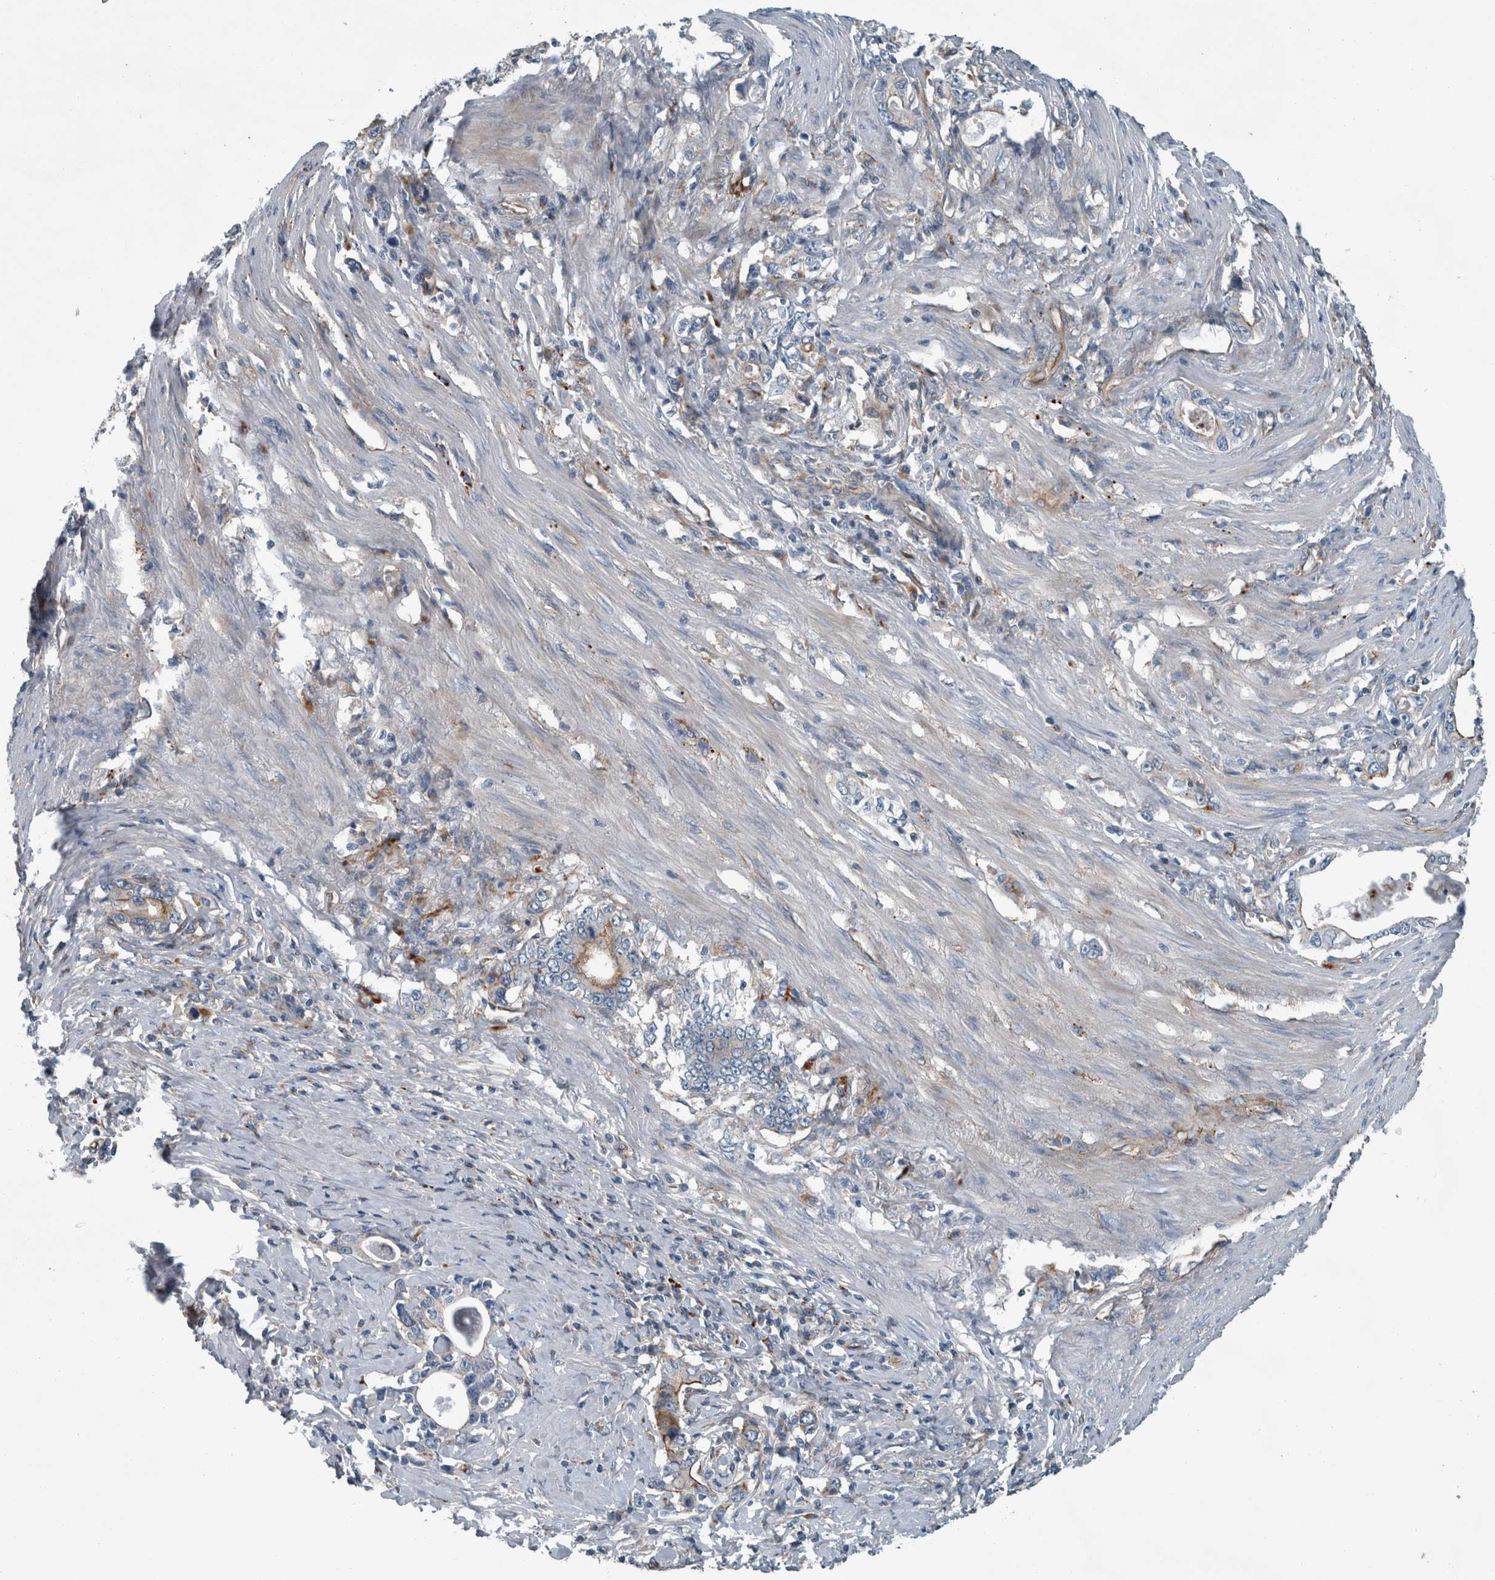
{"staining": {"intensity": "moderate", "quantity": "<25%", "location": "cytoplasmic/membranous"}, "tissue": "stomach cancer", "cell_type": "Tumor cells", "image_type": "cancer", "snomed": [{"axis": "morphology", "description": "Adenocarcinoma, NOS"}, {"axis": "topography", "description": "Stomach, lower"}], "caption": "An immunohistochemistry image of tumor tissue is shown. Protein staining in brown shows moderate cytoplasmic/membranous positivity in stomach adenocarcinoma within tumor cells.", "gene": "GLT8D2", "patient": {"sex": "female", "age": 72}}